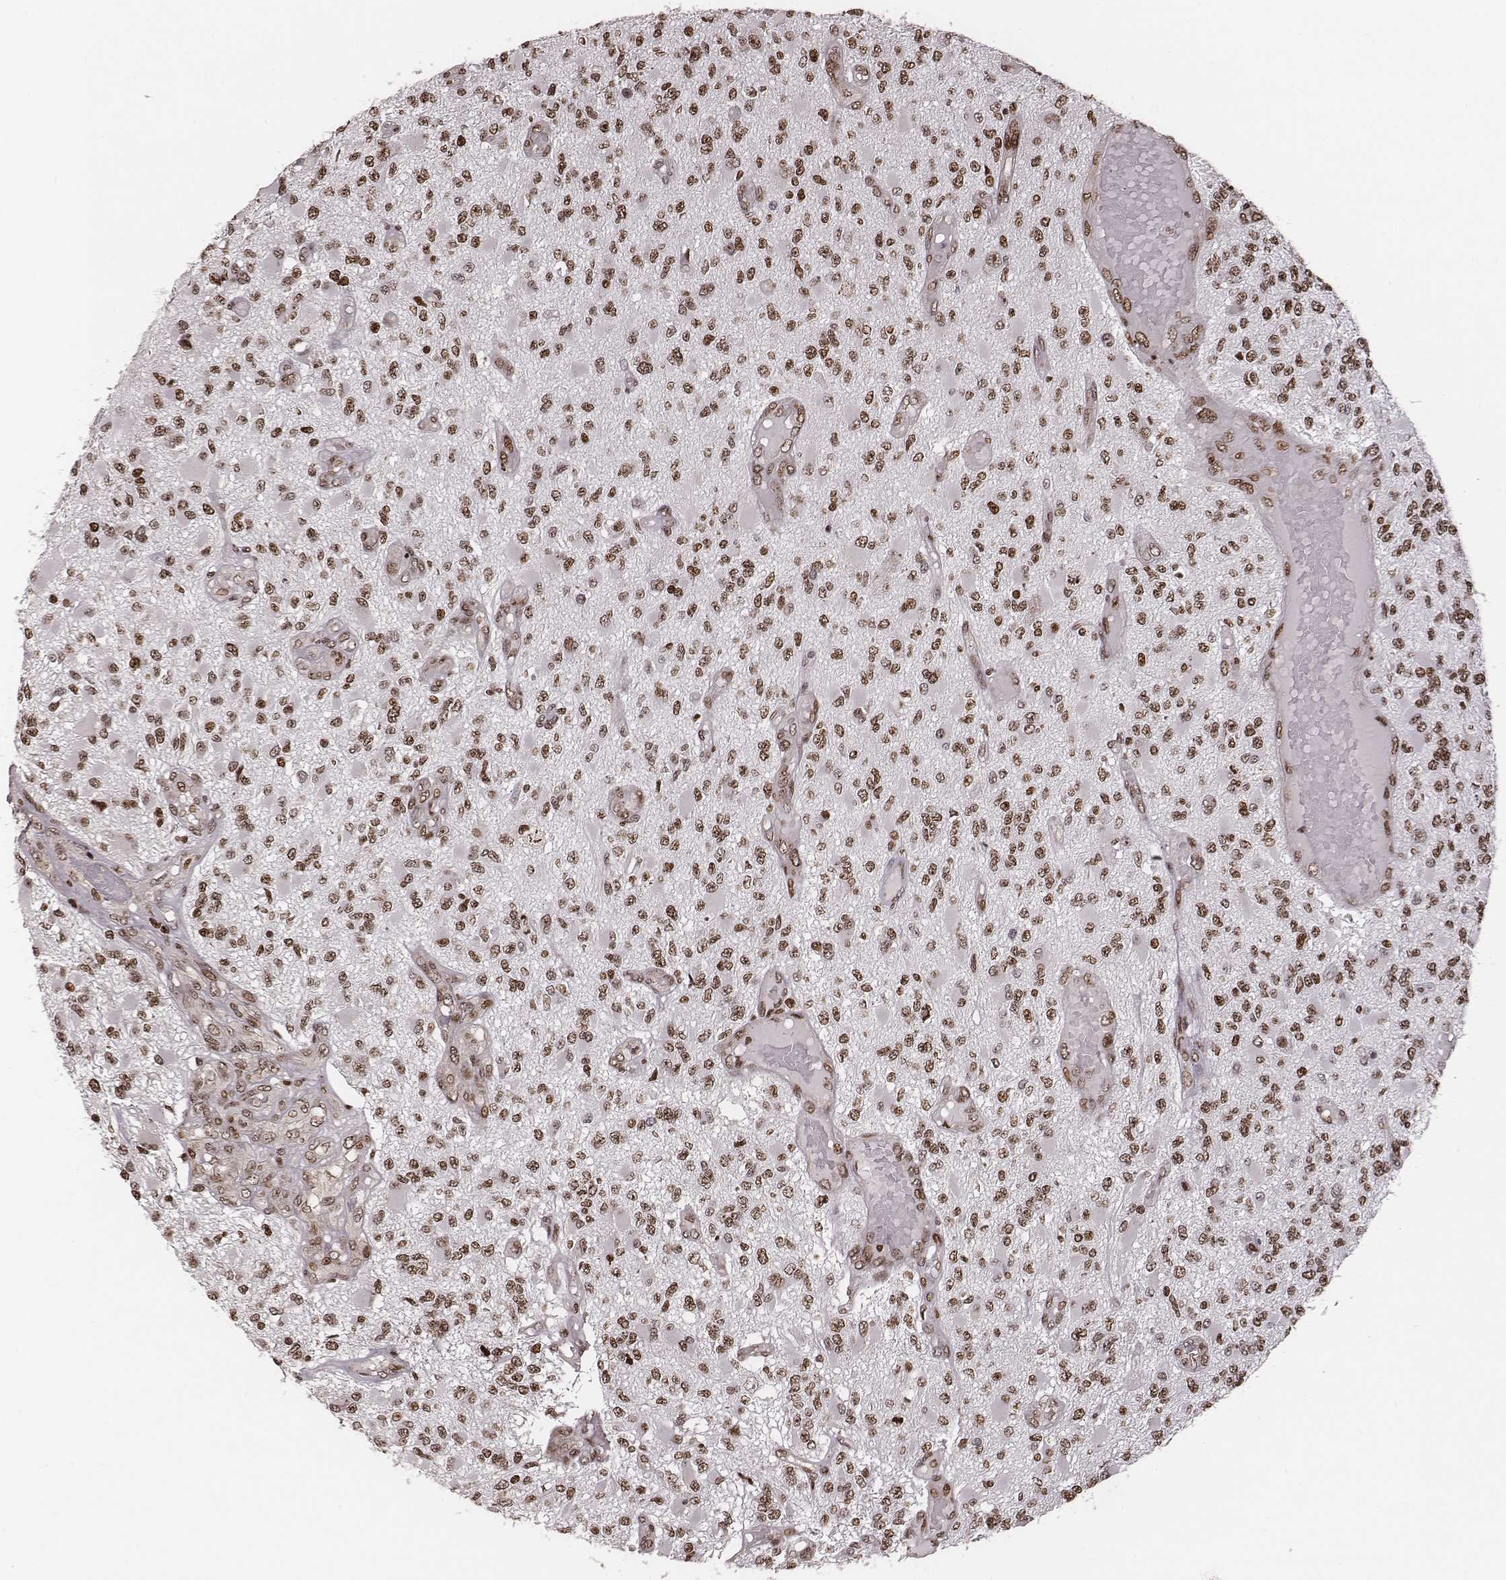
{"staining": {"intensity": "moderate", "quantity": ">75%", "location": "nuclear"}, "tissue": "glioma", "cell_type": "Tumor cells", "image_type": "cancer", "snomed": [{"axis": "morphology", "description": "Glioma, malignant, High grade"}, {"axis": "topography", "description": "Brain"}], "caption": "Malignant glioma (high-grade) stained with immunohistochemistry (IHC) demonstrates moderate nuclear positivity in approximately >75% of tumor cells.", "gene": "VRK3", "patient": {"sex": "female", "age": 63}}